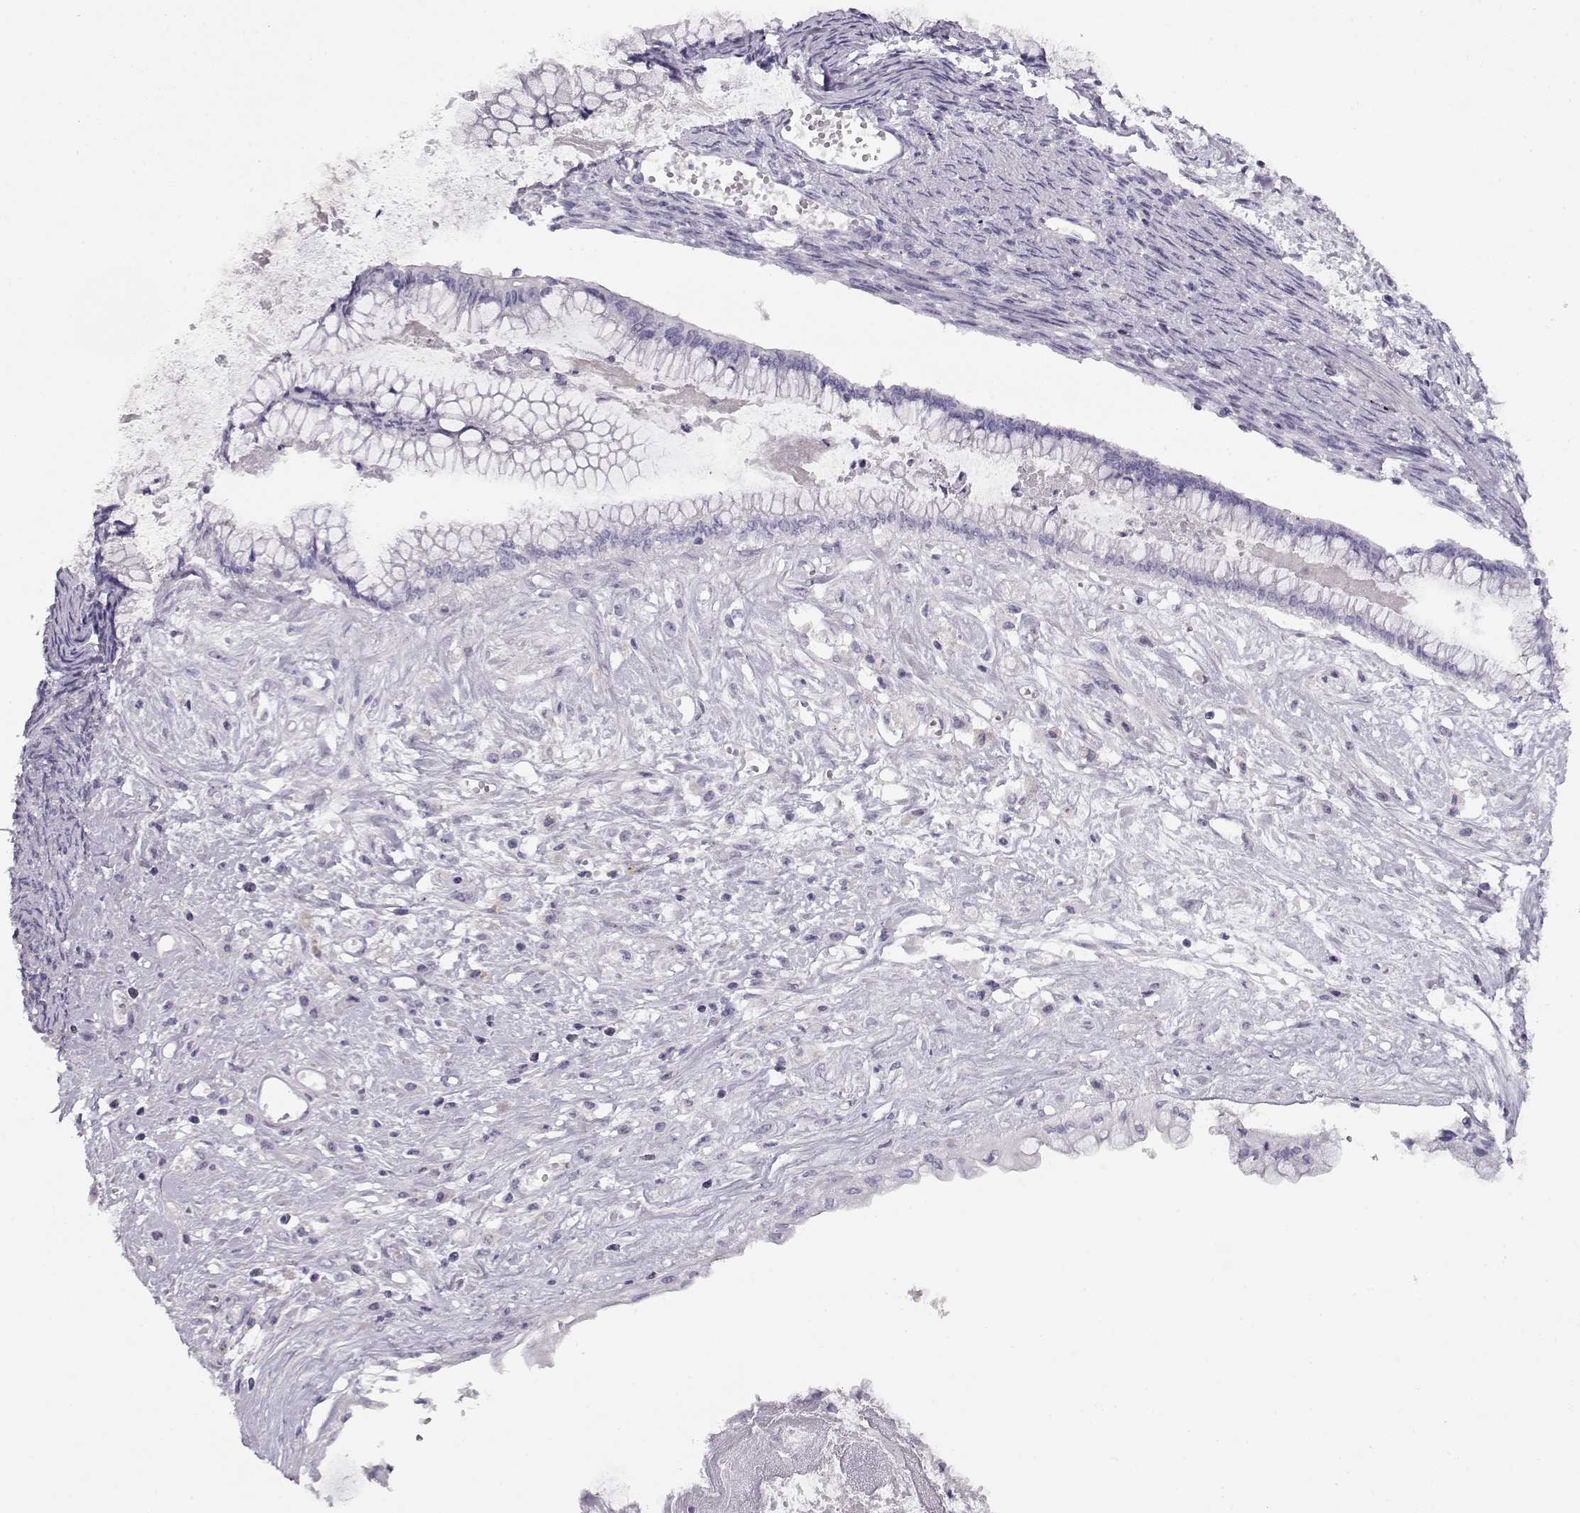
{"staining": {"intensity": "negative", "quantity": "none", "location": "none"}, "tissue": "ovarian cancer", "cell_type": "Tumor cells", "image_type": "cancer", "snomed": [{"axis": "morphology", "description": "Cystadenocarcinoma, mucinous, NOS"}, {"axis": "topography", "description": "Ovary"}], "caption": "A high-resolution image shows IHC staining of mucinous cystadenocarcinoma (ovarian), which reveals no significant positivity in tumor cells.", "gene": "CRX", "patient": {"sex": "female", "age": 67}}